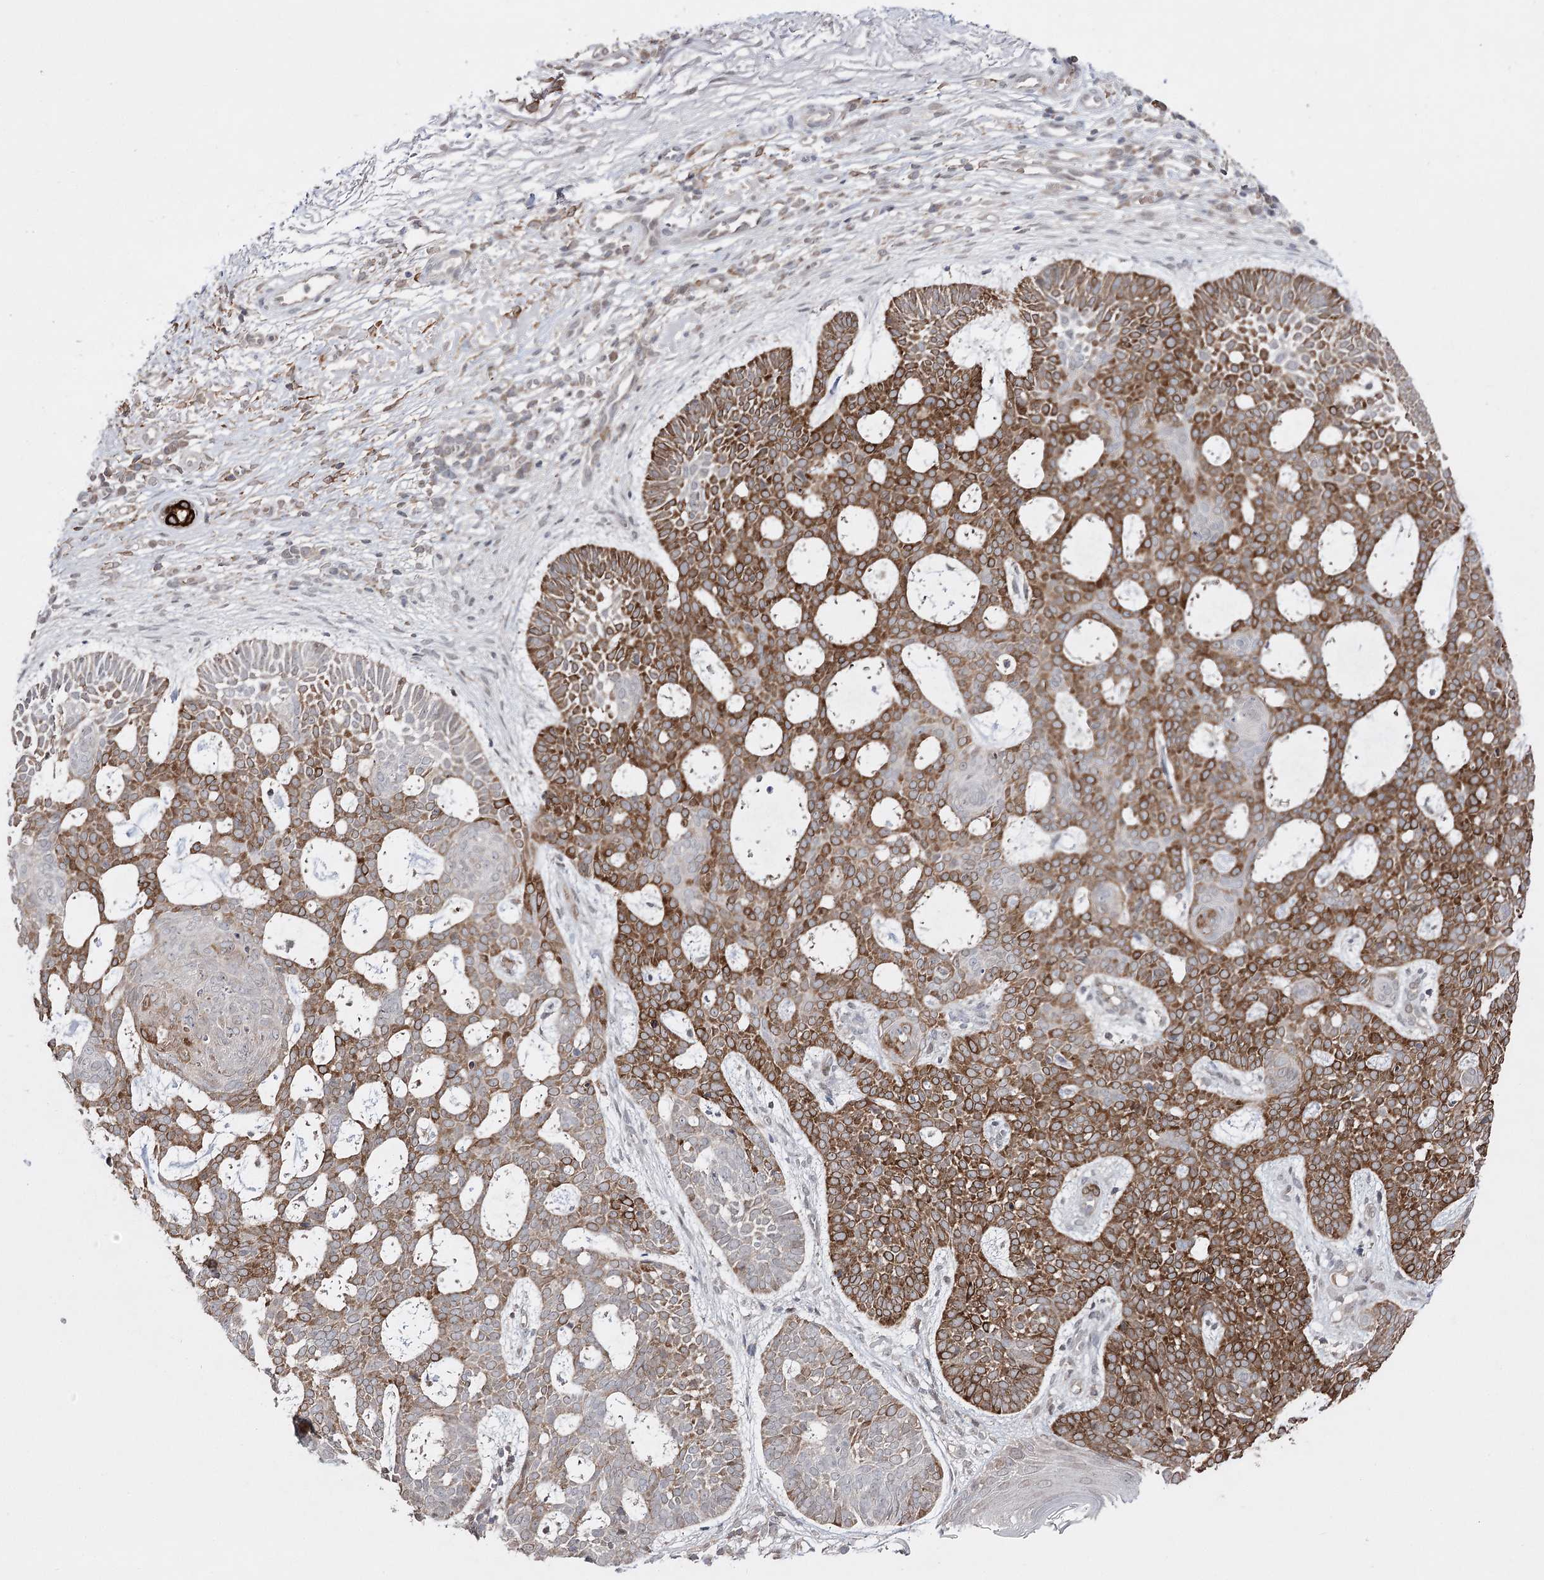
{"staining": {"intensity": "moderate", "quantity": ">75%", "location": "cytoplasmic/membranous"}, "tissue": "skin cancer", "cell_type": "Tumor cells", "image_type": "cancer", "snomed": [{"axis": "morphology", "description": "Basal cell carcinoma"}, {"axis": "topography", "description": "Skin"}], "caption": "Protein staining shows moderate cytoplasmic/membranous positivity in approximately >75% of tumor cells in skin basal cell carcinoma.", "gene": "HSD11B2", "patient": {"sex": "male", "age": 85}}